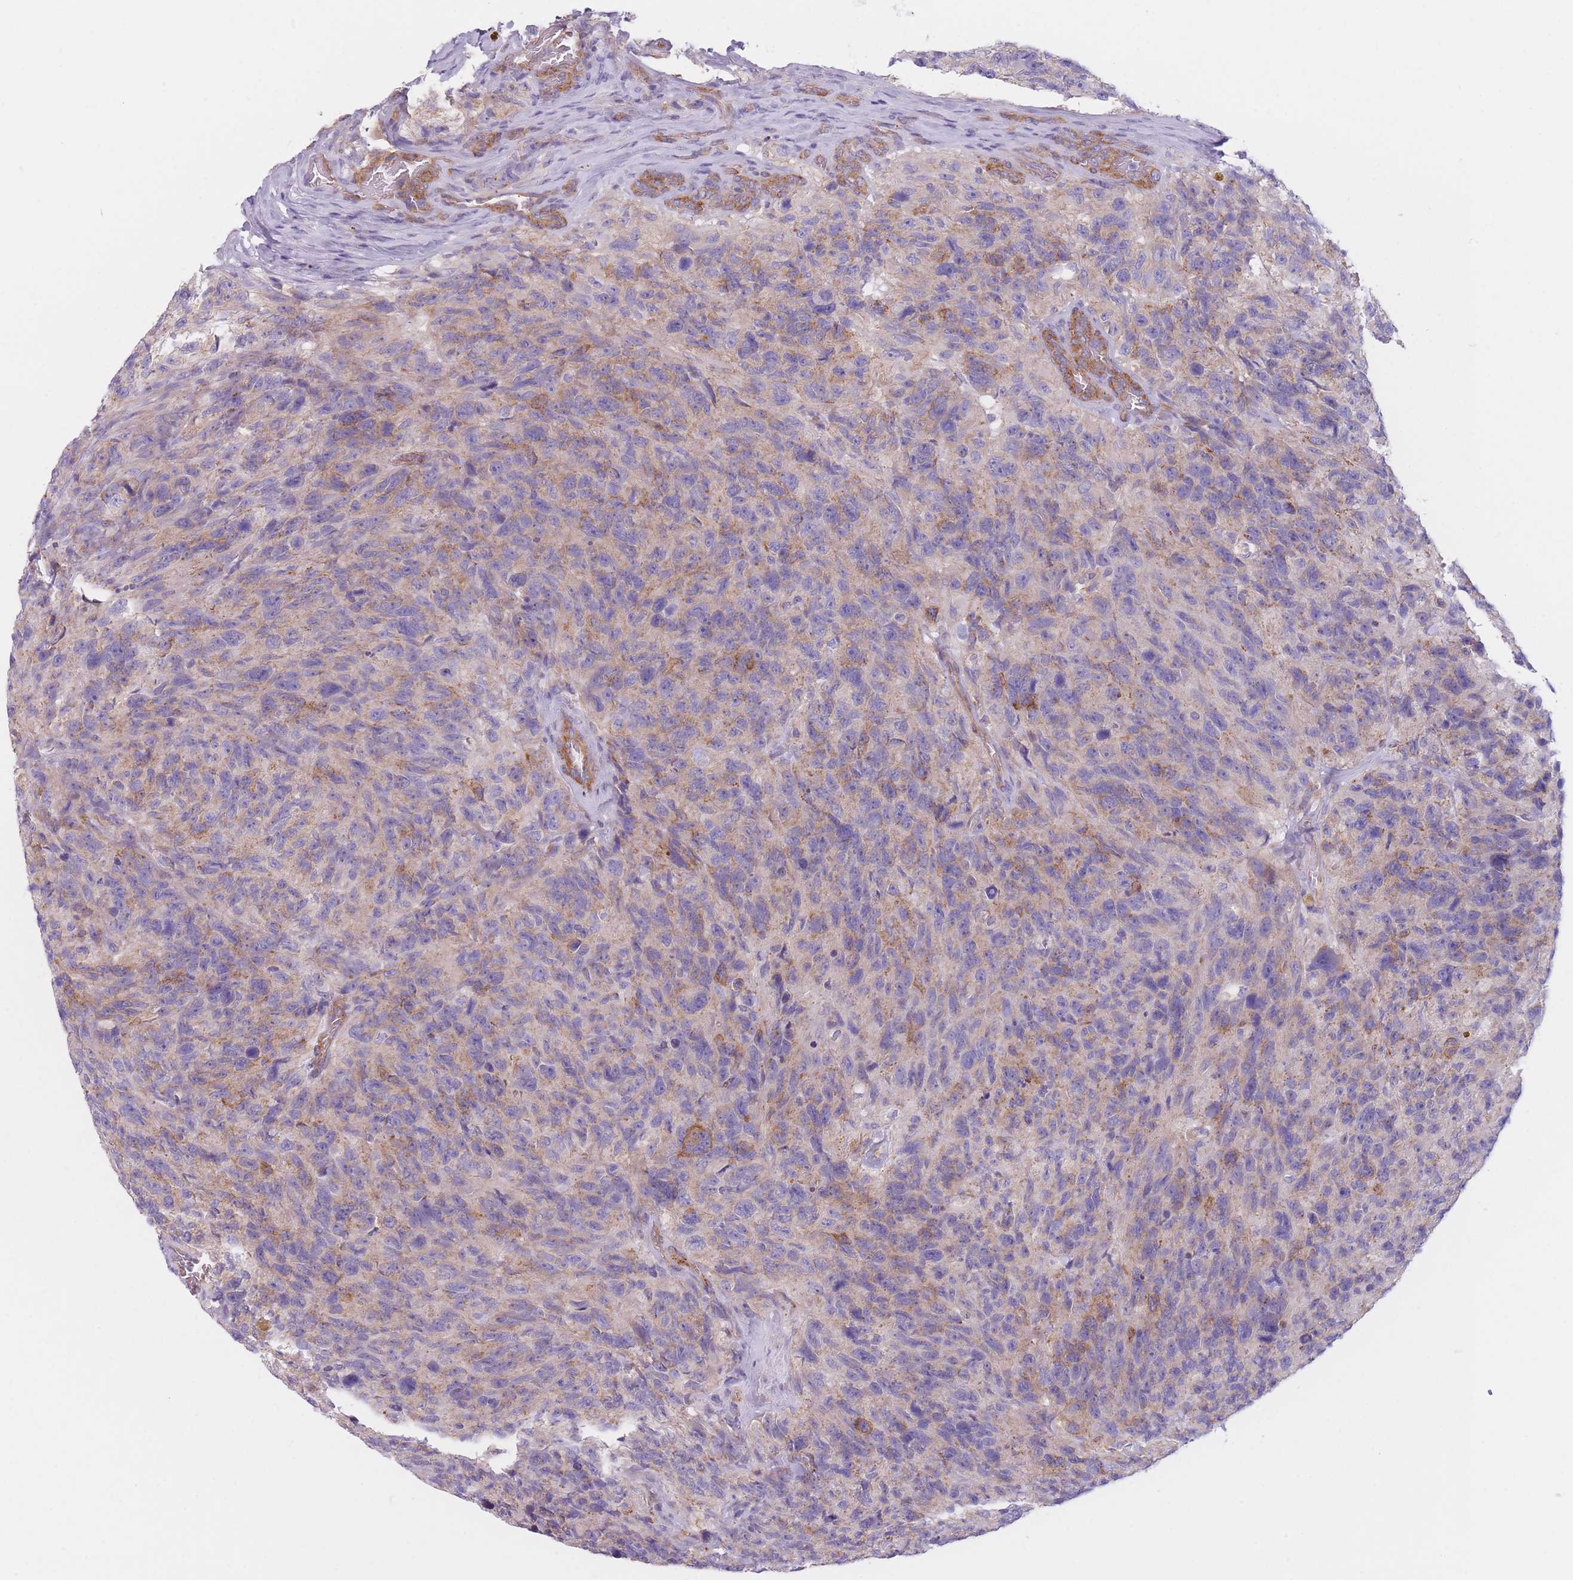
{"staining": {"intensity": "weak", "quantity": "<25%", "location": "cytoplasmic/membranous"}, "tissue": "glioma", "cell_type": "Tumor cells", "image_type": "cancer", "snomed": [{"axis": "morphology", "description": "Glioma, malignant, High grade"}, {"axis": "topography", "description": "Brain"}], "caption": "The micrograph displays no significant positivity in tumor cells of glioma.", "gene": "SERPINB3", "patient": {"sex": "male", "age": 69}}